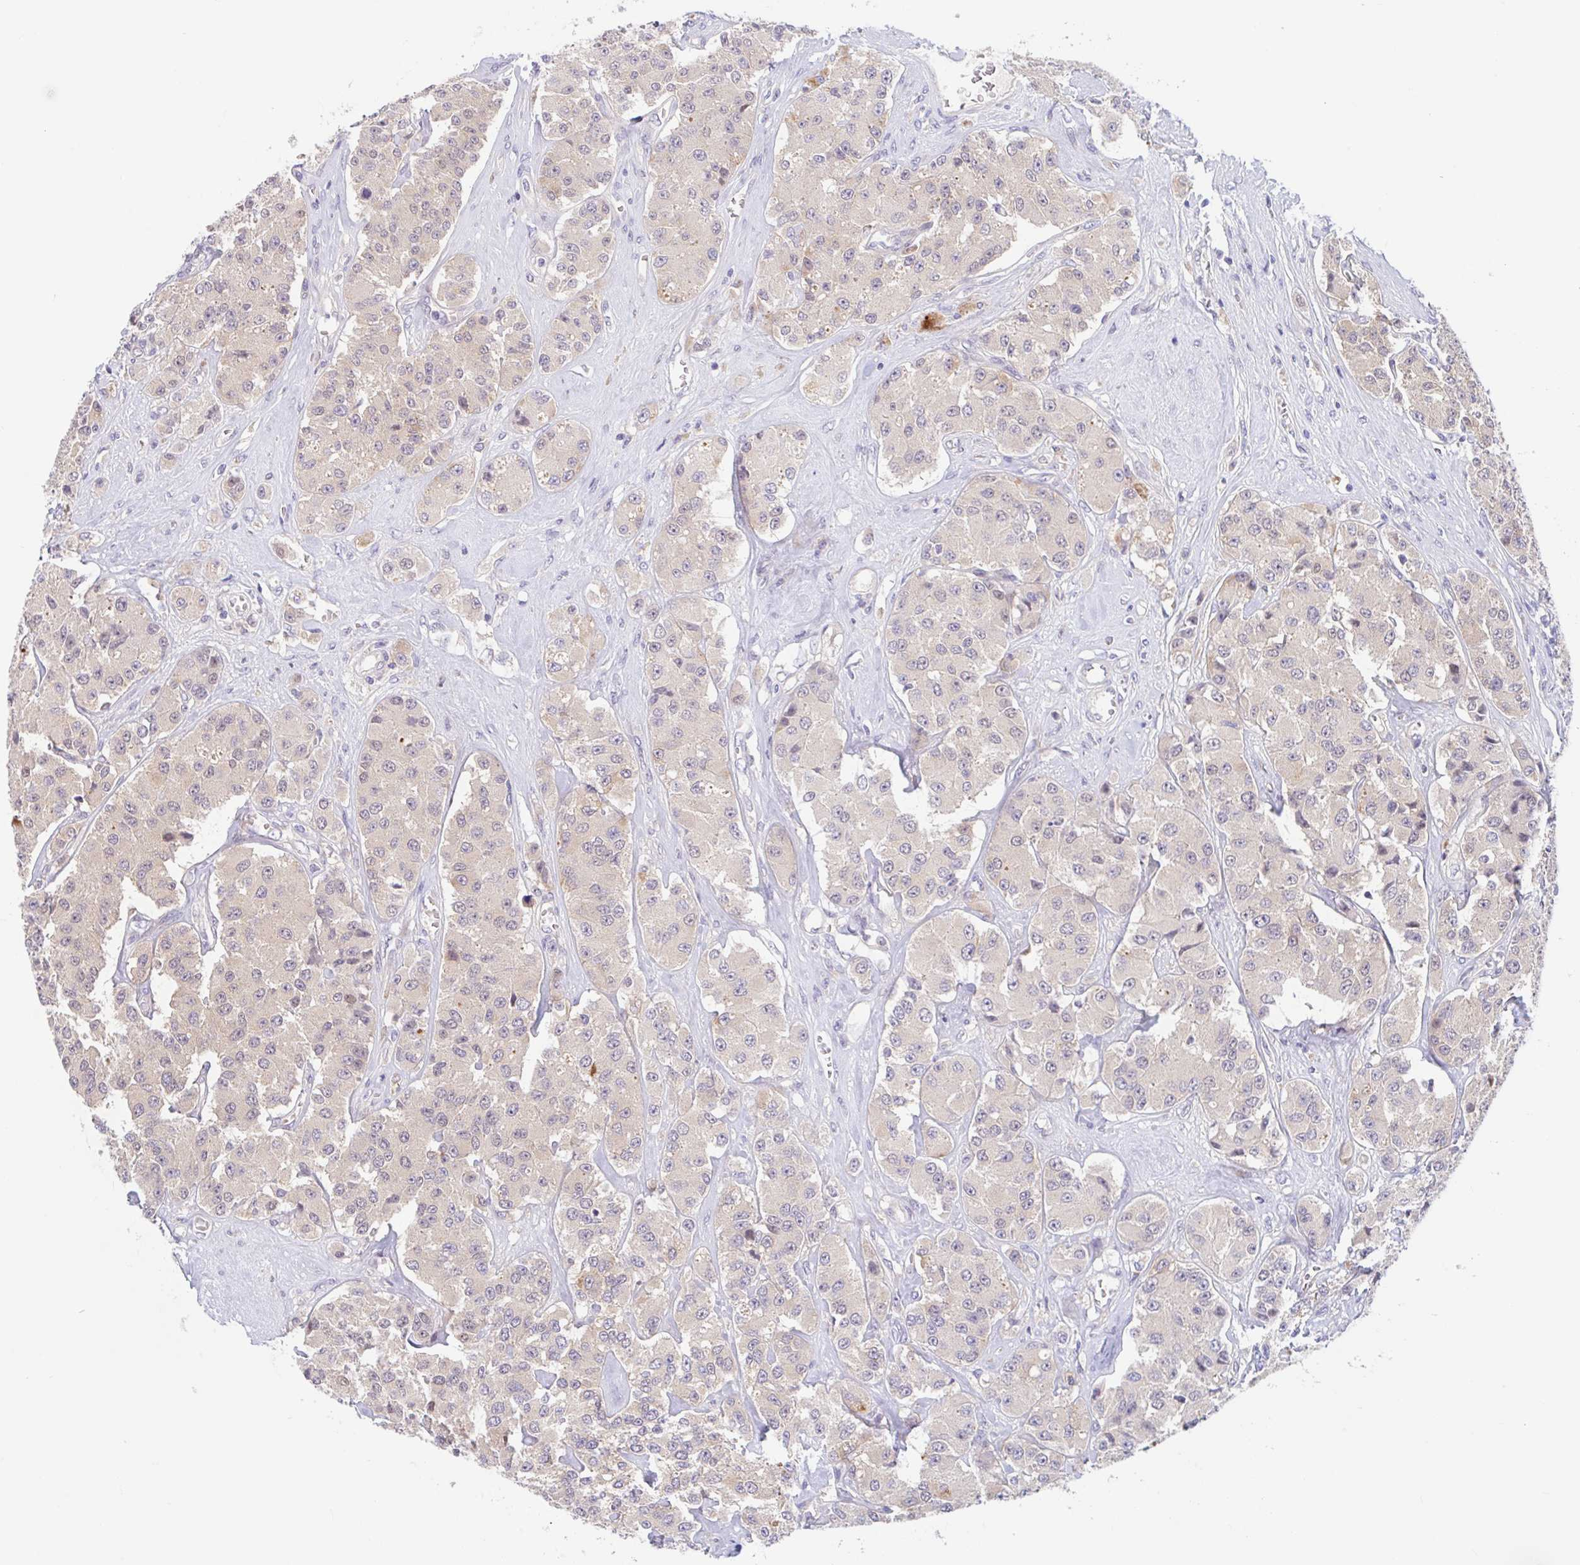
{"staining": {"intensity": "negative", "quantity": "none", "location": "none"}, "tissue": "carcinoid", "cell_type": "Tumor cells", "image_type": "cancer", "snomed": [{"axis": "morphology", "description": "Carcinoid, malignant, NOS"}, {"axis": "topography", "description": "Pancreas"}], "caption": "Human malignant carcinoid stained for a protein using IHC displays no staining in tumor cells.", "gene": "TMEM86A", "patient": {"sex": "male", "age": 41}}